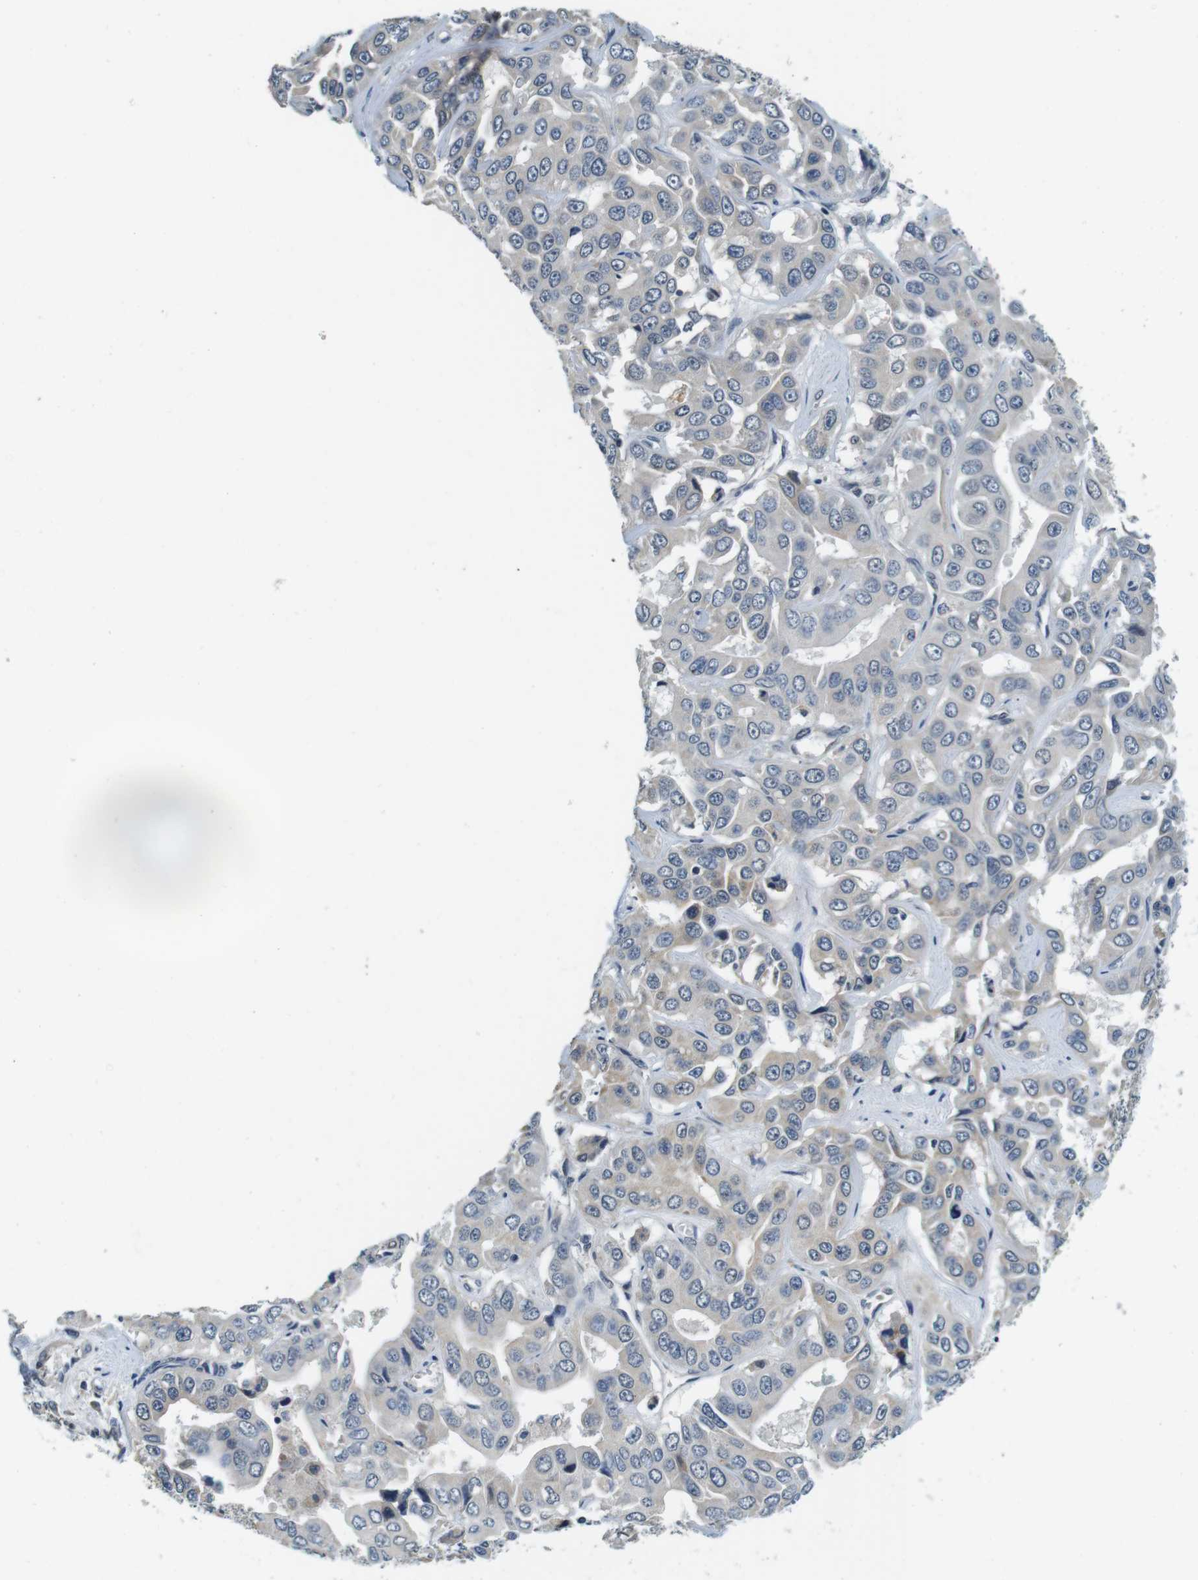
{"staining": {"intensity": "weak", "quantity": "<25%", "location": "cytoplasmic/membranous"}, "tissue": "liver cancer", "cell_type": "Tumor cells", "image_type": "cancer", "snomed": [{"axis": "morphology", "description": "Cholangiocarcinoma"}, {"axis": "topography", "description": "Liver"}], "caption": "A micrograph of human liver cancer is negative for staining in tumor cells.", "gene": "DTNA", "patient": {"sex": "female", "age": 52}}